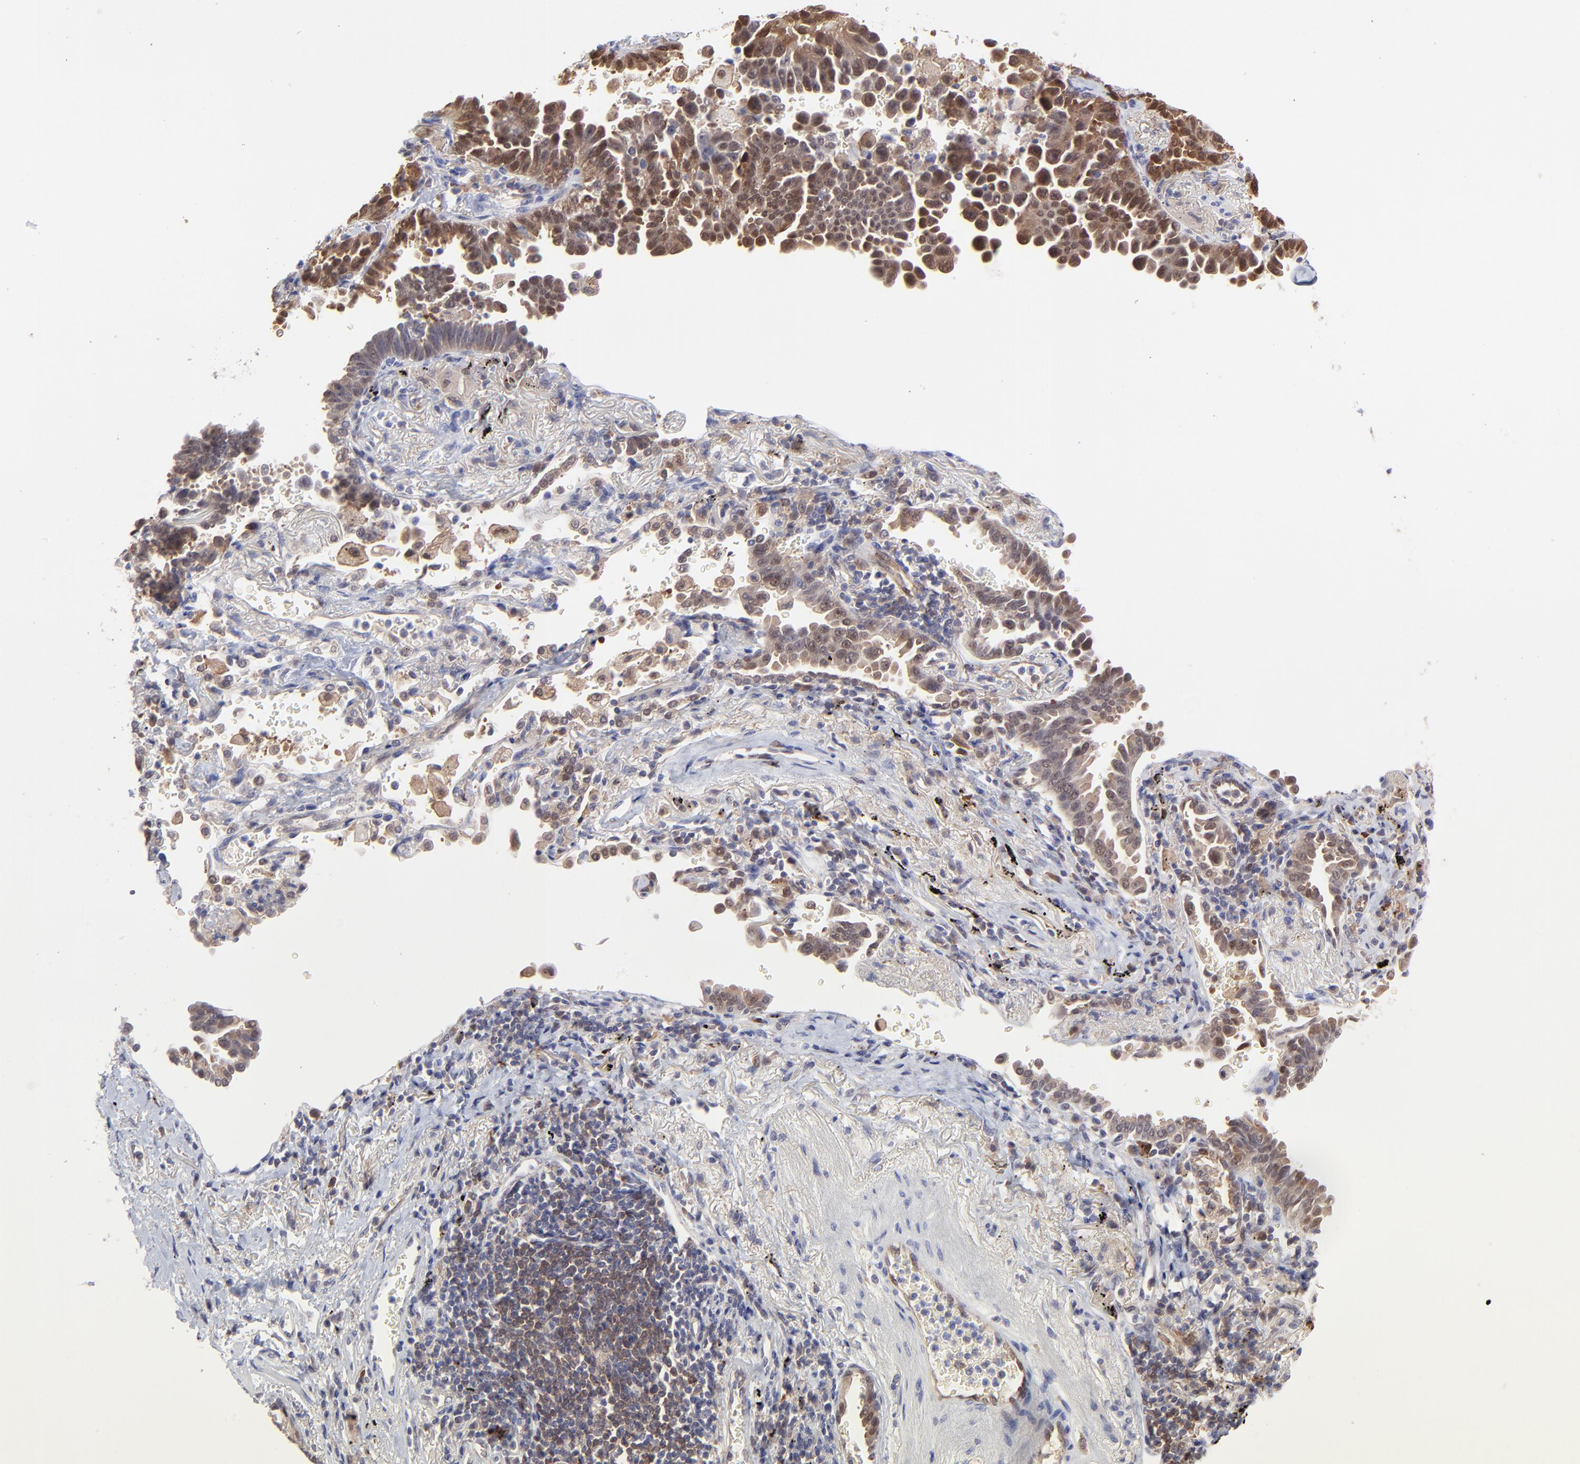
{"staining": {"intensity": "weak", "quantity": "25%-75%", "location": "nuclear"}, "tissue": "lung cancer", "cell_type": "Tumor cells", "image_type": "cancer", "snomed": [{"axis": "morphology", "description": "Adenocarcinoma, NOS"}, {"axis": "topography", "description": "Lung"}], "caption": "A histopathology image showing weak nuclear staining in approximately 25%-75% of tumor cells in lung cancer, as visualized by brown immunohistochemical staining.", "gene": "HYAL1", "patient": {"sex": "female", "age": 64}}